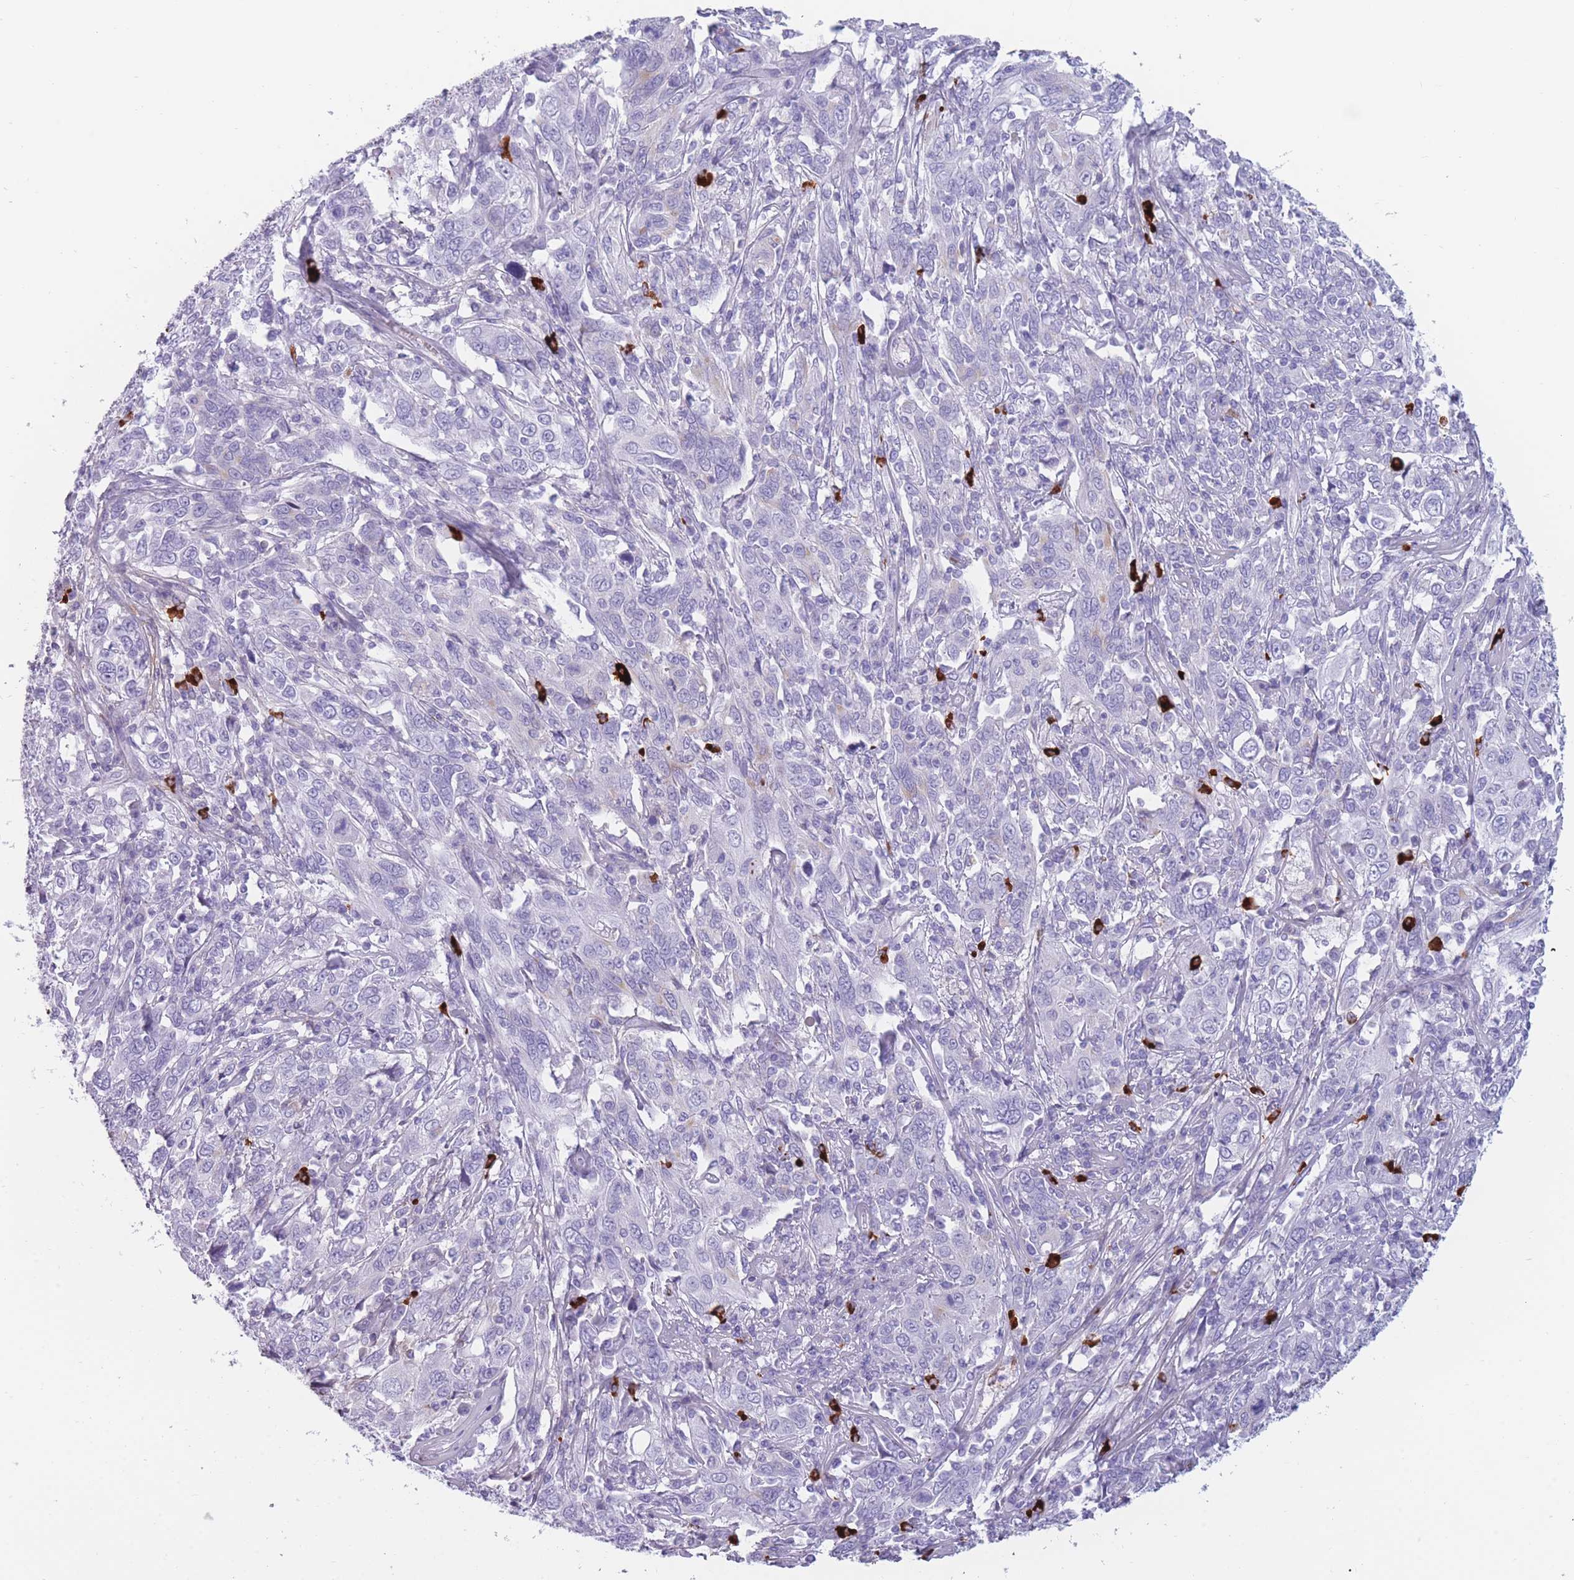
{"staining": {"intensity": "negative", "quantity": "none", "location": "none"}, "tissue": "cervical cancer", "cell_type": "Tumor cells", "image_type": "cancer", "snomed": [{"axis": "morphology", "description": "Squamous cell carcinoma, NOS"}, {"axis": "topography", "description": "Cervix"}], "caption": "Immunohistochemistry (IHC) of human squamous cell carcinoma (cervical) reveals no staining in tumor cells.", "gene": "TNFSF11", "patient": {"sex": "female", "age": 46}}